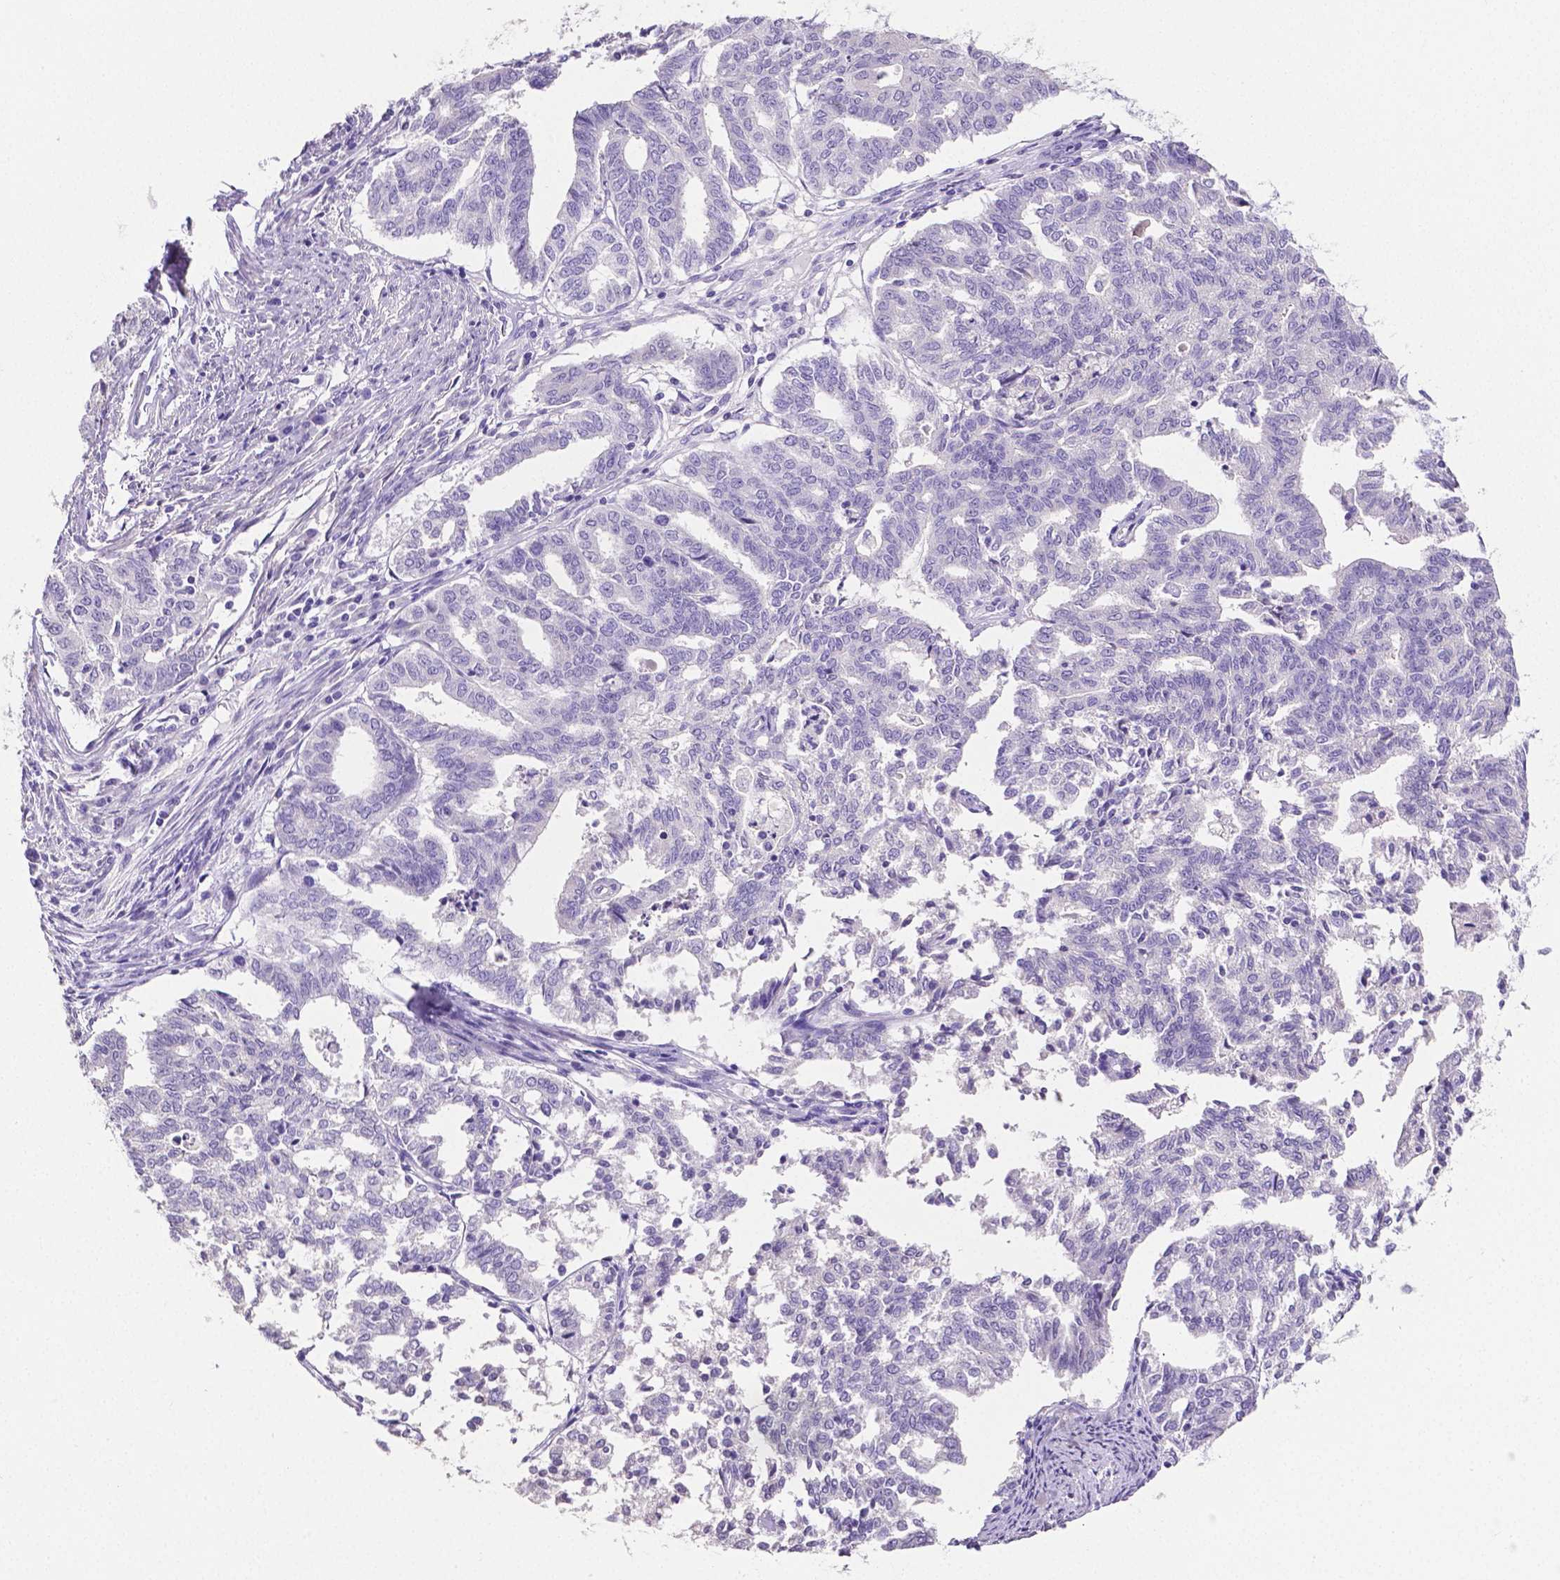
{"staining": {"intensity": "negative", "quantity": "none", "location": "none"}, "tissue": "endometrial cancer", "cell_type": "Tumor cells", "image_type": "cancer", "snomed": [{"axis": "morphology", "description": "Adenocarcinoma, NOS"}, {"axis": "topography", "description": "Endometrium"}], "caption": "Immunohistochemistry of human endometrial cancer (adenocarcinoma) reveals no positivity in tumor cells.", "gene": "SLC22A2", "patient": {"sex": "female", "age": 79}}